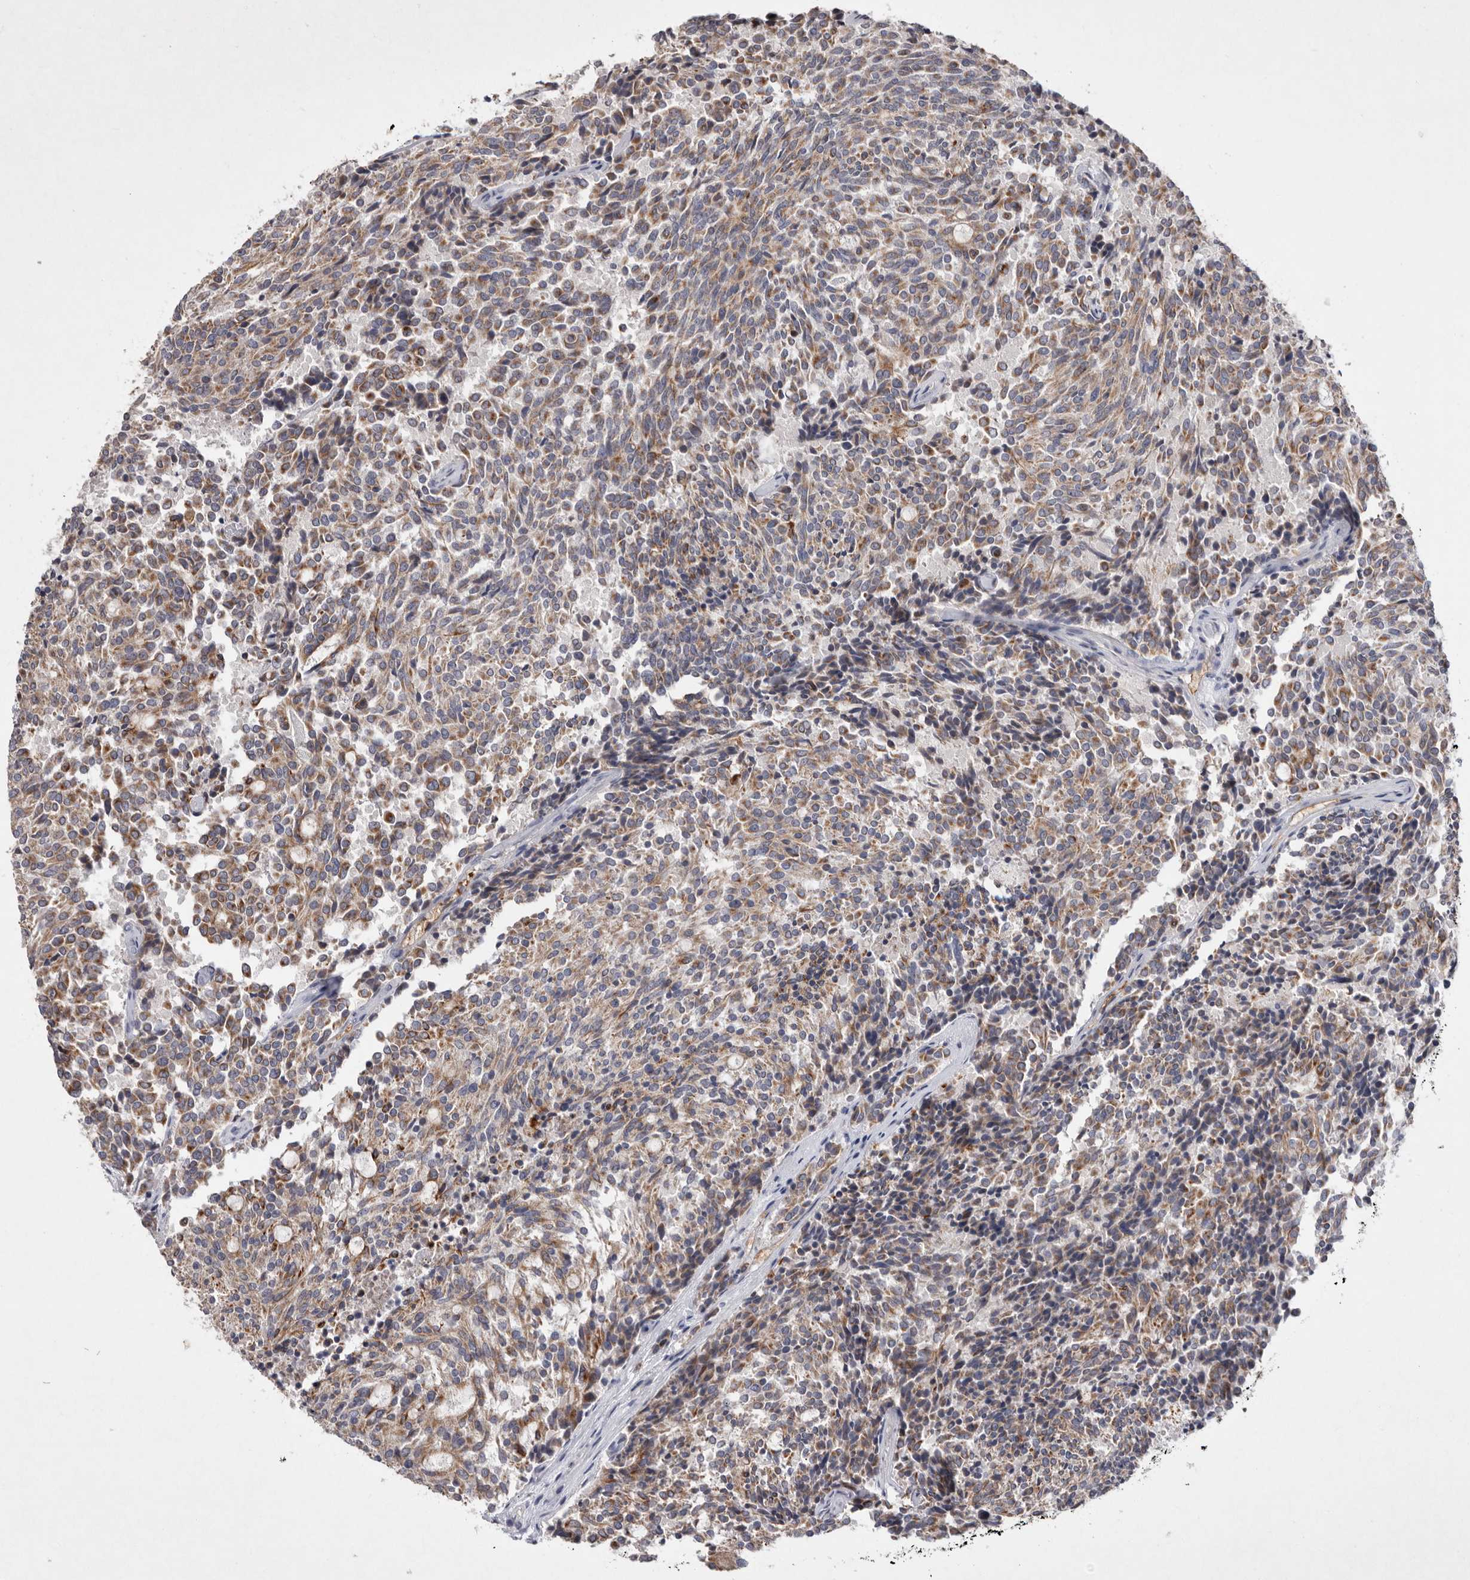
{"staining": {"intensity": "moderate", "quantity": ">75%", "location": "cytoplasmic/membranous"}, "tissue": "carcinoid", "cell_type": "Tumor cells", "image_type": "cancer", "snomed": [{"axis": "morphology", "description": "Carcinoid, malignant, NOS"}, {"axis": "topography", "description": "Pancreas"}], "caption": "Carcinoid stained for a protein displays moderate cytoplasmic/membranous positivity in tumor cells. The protein is shown in brown color, while the nuclei are stained blue.", "gene": "TNFSF14", "patient": {"sex": "female", "age": 54}}